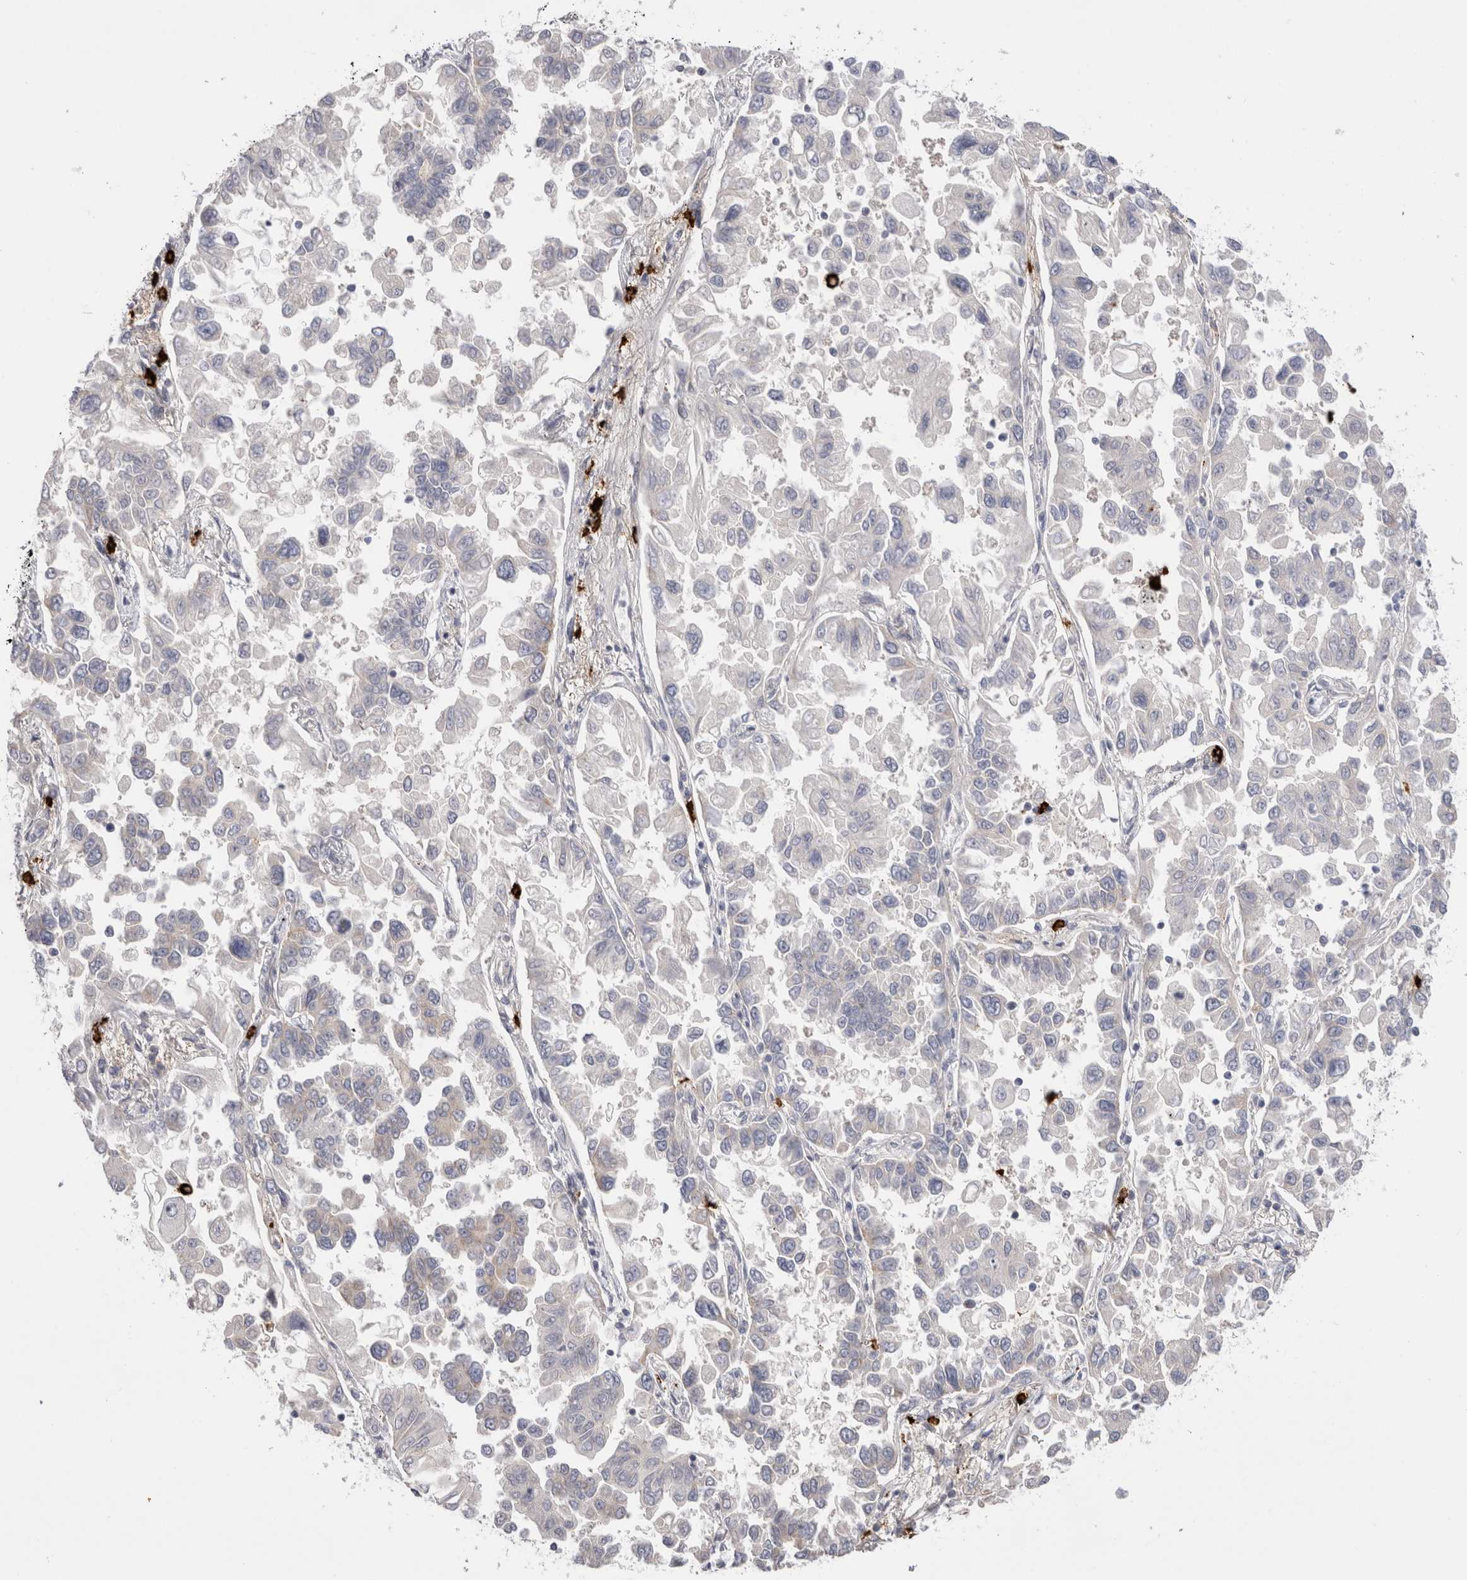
{"staining": {"intensity": "negative", "quantity": "none", "location": "none"}, "tissue": "lung cancer", "cell_type": "Tumor cells", "image_type": "cancer", "snomed": [{"axis": "morphology", "description": "Adenocarcinoma, NOS"}, {"axis": "topography", "description": "Lung"}], "caption": "Tumor cells show no significant positivity in adenocarcinoma (lung).", "gene": "SPINK2", "patient": {"sex": "female", "age": 67}}